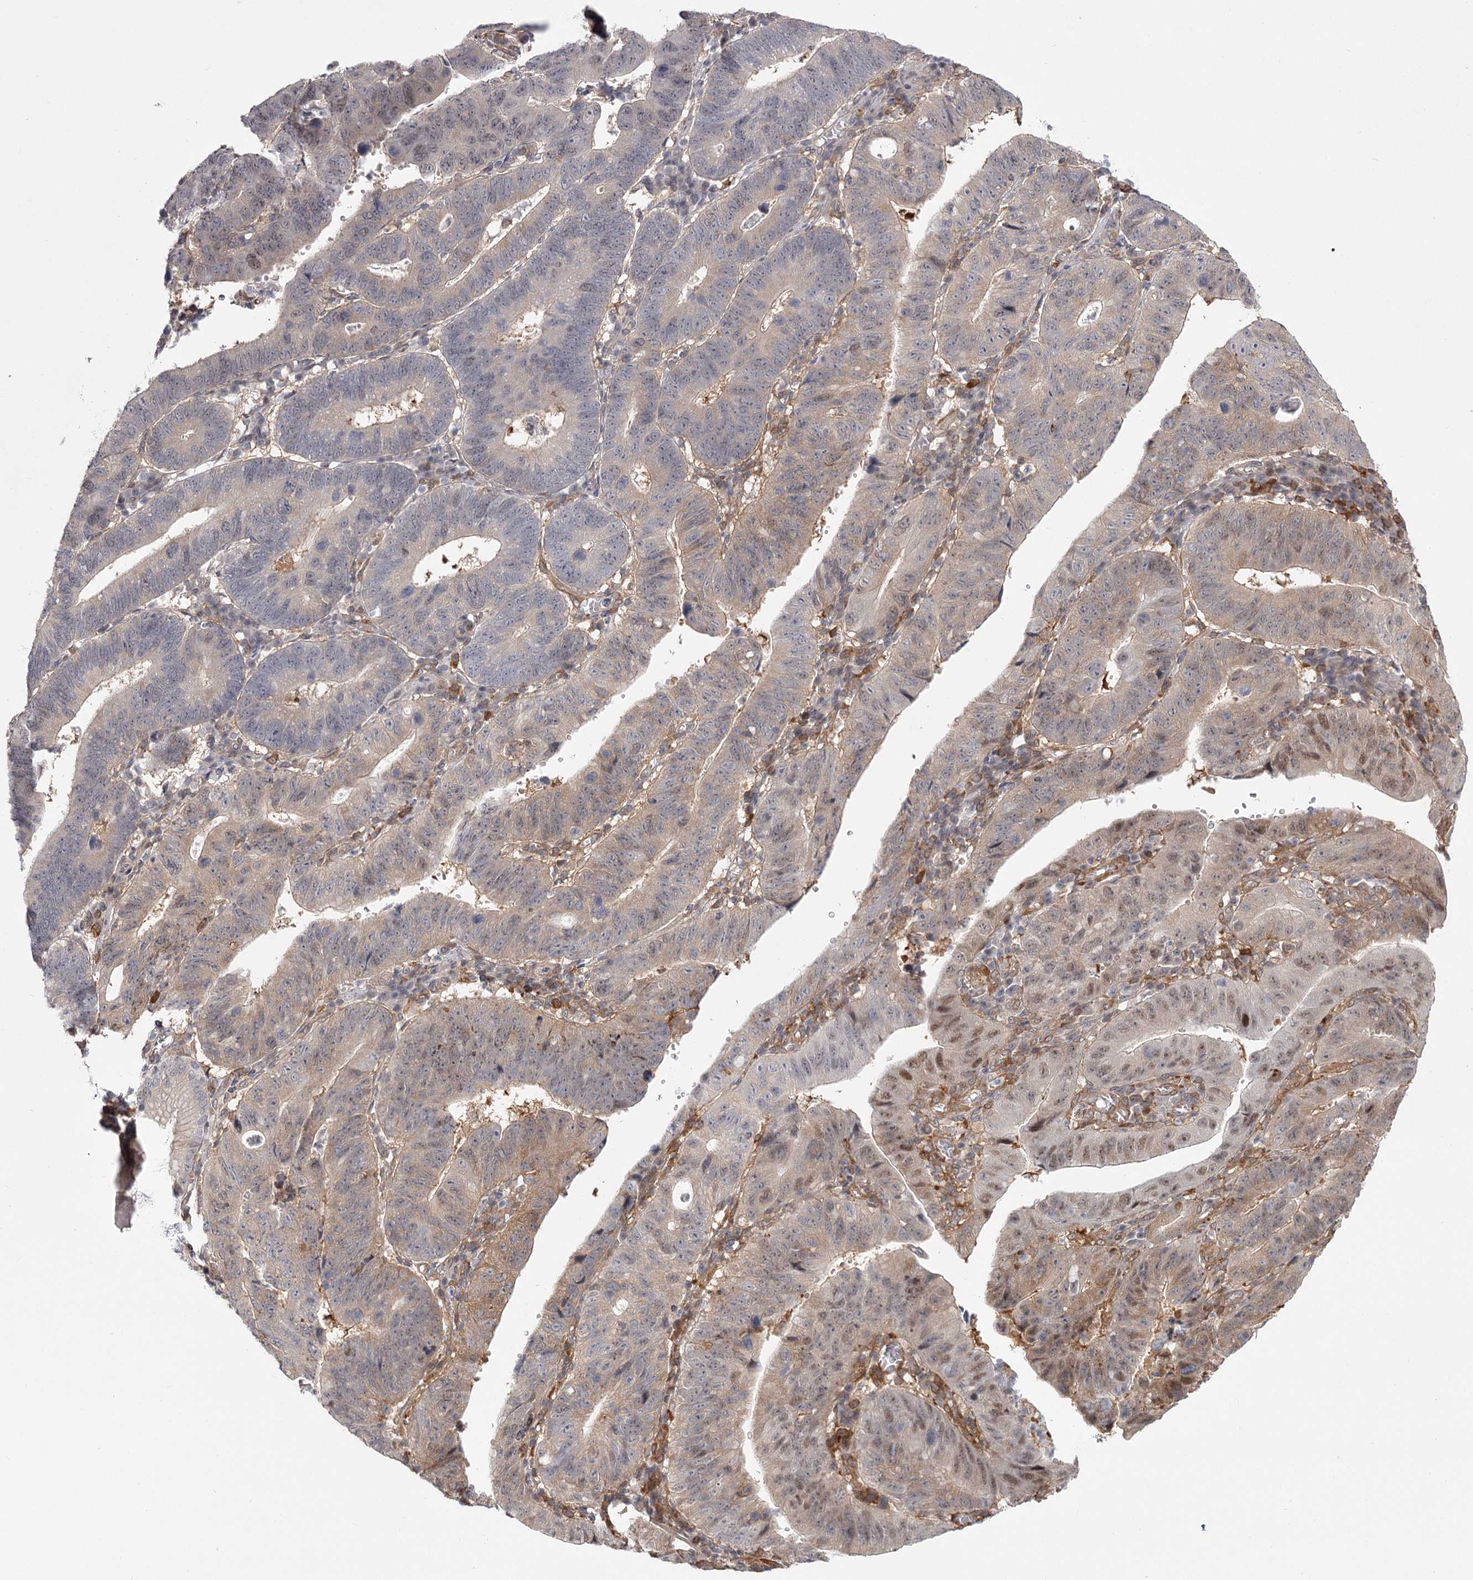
{"staining": {"intensity": "moderate", "quantity": "<25%", "location": "cytoplasmic/membranous,nuclear"}, "tissue": "stomach cancer", "cell_type": "Tumor cells", "image_type": "cancer", "snomed": [{"axis": "morphology", "description": "Adenocarcinoma, NOS"}, {"axis": "topography", "description": "Stomach"}], "caption": "High-magnification brightfield microscopy of adenocarcinoma (stomach) stained with DAB (brown) and counterstained with hematoxylin (blue). tumor cells exhibit moderate cytoplasmic/membranous and nuclear positivity is appreciated in approximately<25% of cells.", "gene": "CCNG2", "patient": {"sex": "male", "age": 59}}